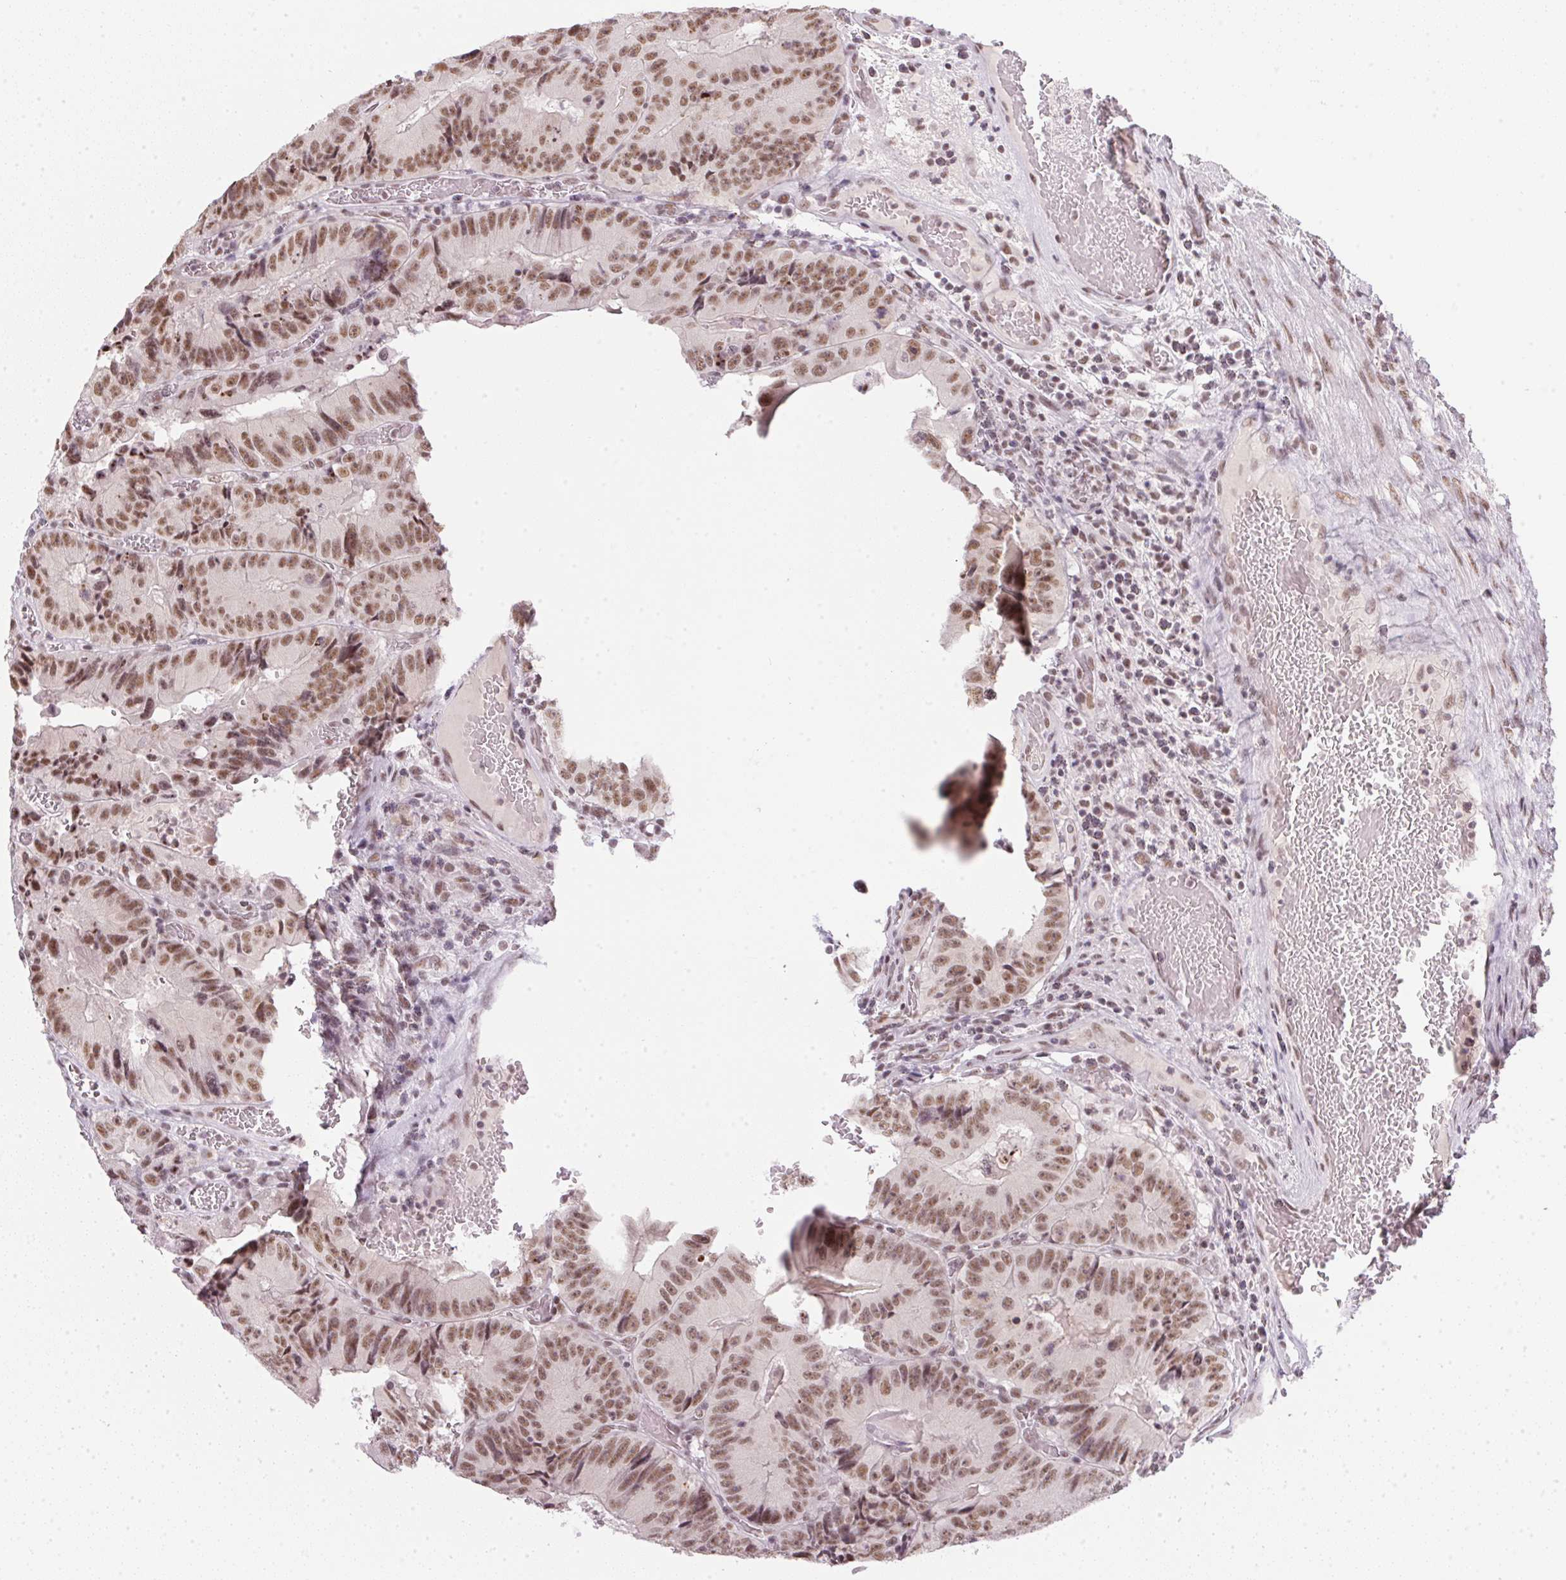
{"staining": {"intensity": "moderate", "quantity": ">75%", "location": "nuclear"}, "tissue": "colorectal cancer", "cell_type": "Tumor cells", "image_type": "cancer", "snomed": [{"axis": "morphology", "description": "Adenocarcinoma, NOS"}, {"axis": "topography", "description": "Colon"}], "caption": "Immunohistochemistry (IHC) of human colorectal adenocarcinoma shows medium levels of moderate nuclear expression in approximately >75% of tumor cells. (Stains: DAB (3,3'-diaminobenzidine) in brown, nuclei in blue, Microscopy: brightfield microscopy at high magnification).", "gene": "SRSF7", "patient": {"sex": "female", "age": 86}}